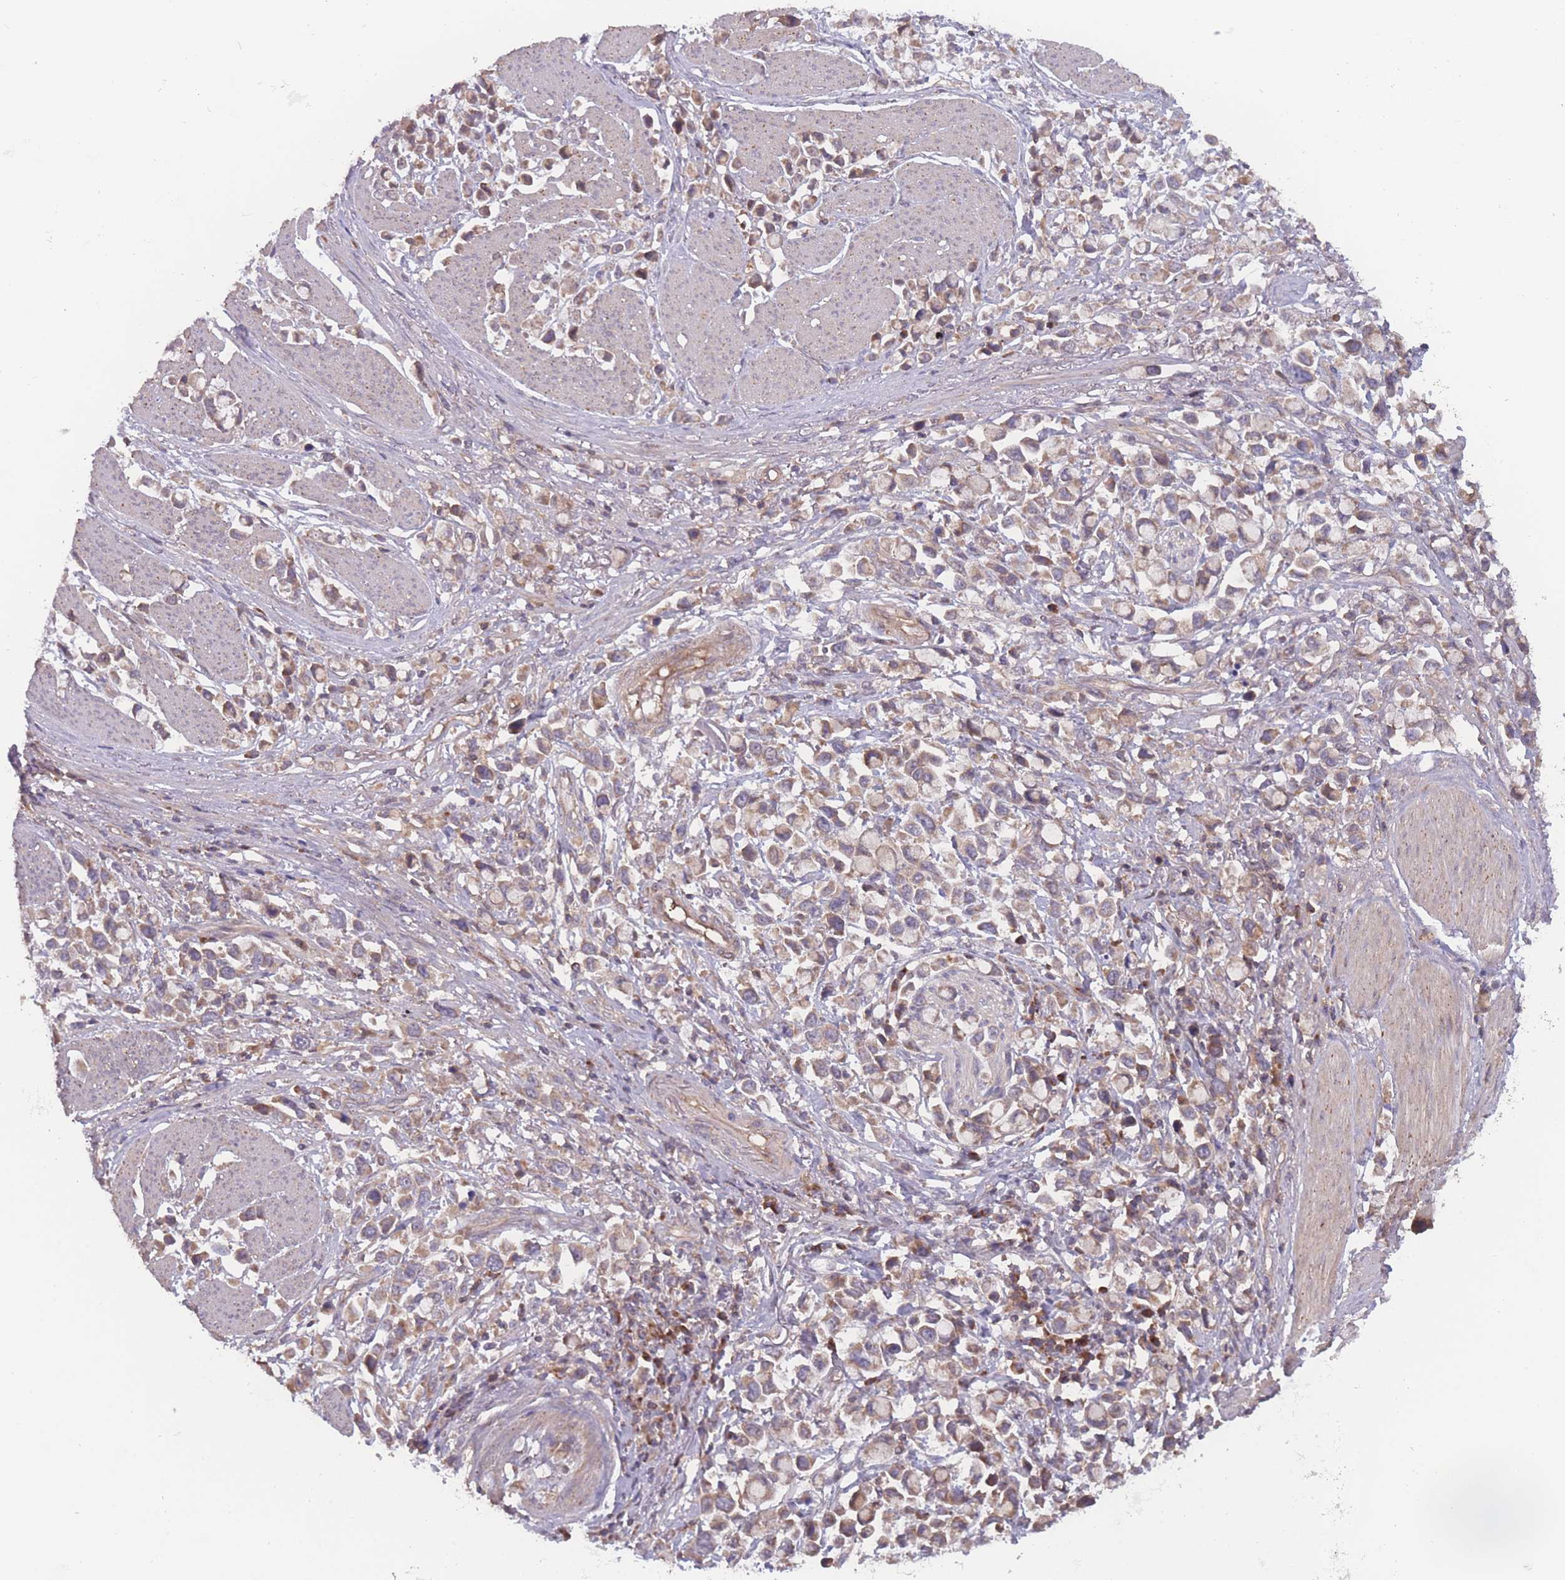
{"staining": {"intensity": "weak", "quantity": "25%-75%", "location": "cytoplasmic/membranous"}, "tissue": "stomach cancer", "cell_type": "Tumor cells", "image_type": "cancer", "snomed": [{"axis": "morphology", "description": "Adenocarcinoma, NOS"}, {"axis": "topography", "description": "Stomach"}], "caption": "Human stomach cancer stained with a protein marker reveals weak staining in tumor cells.", "gene": "ATP5MG", "patient": {"sex": "female", "age": 81}}